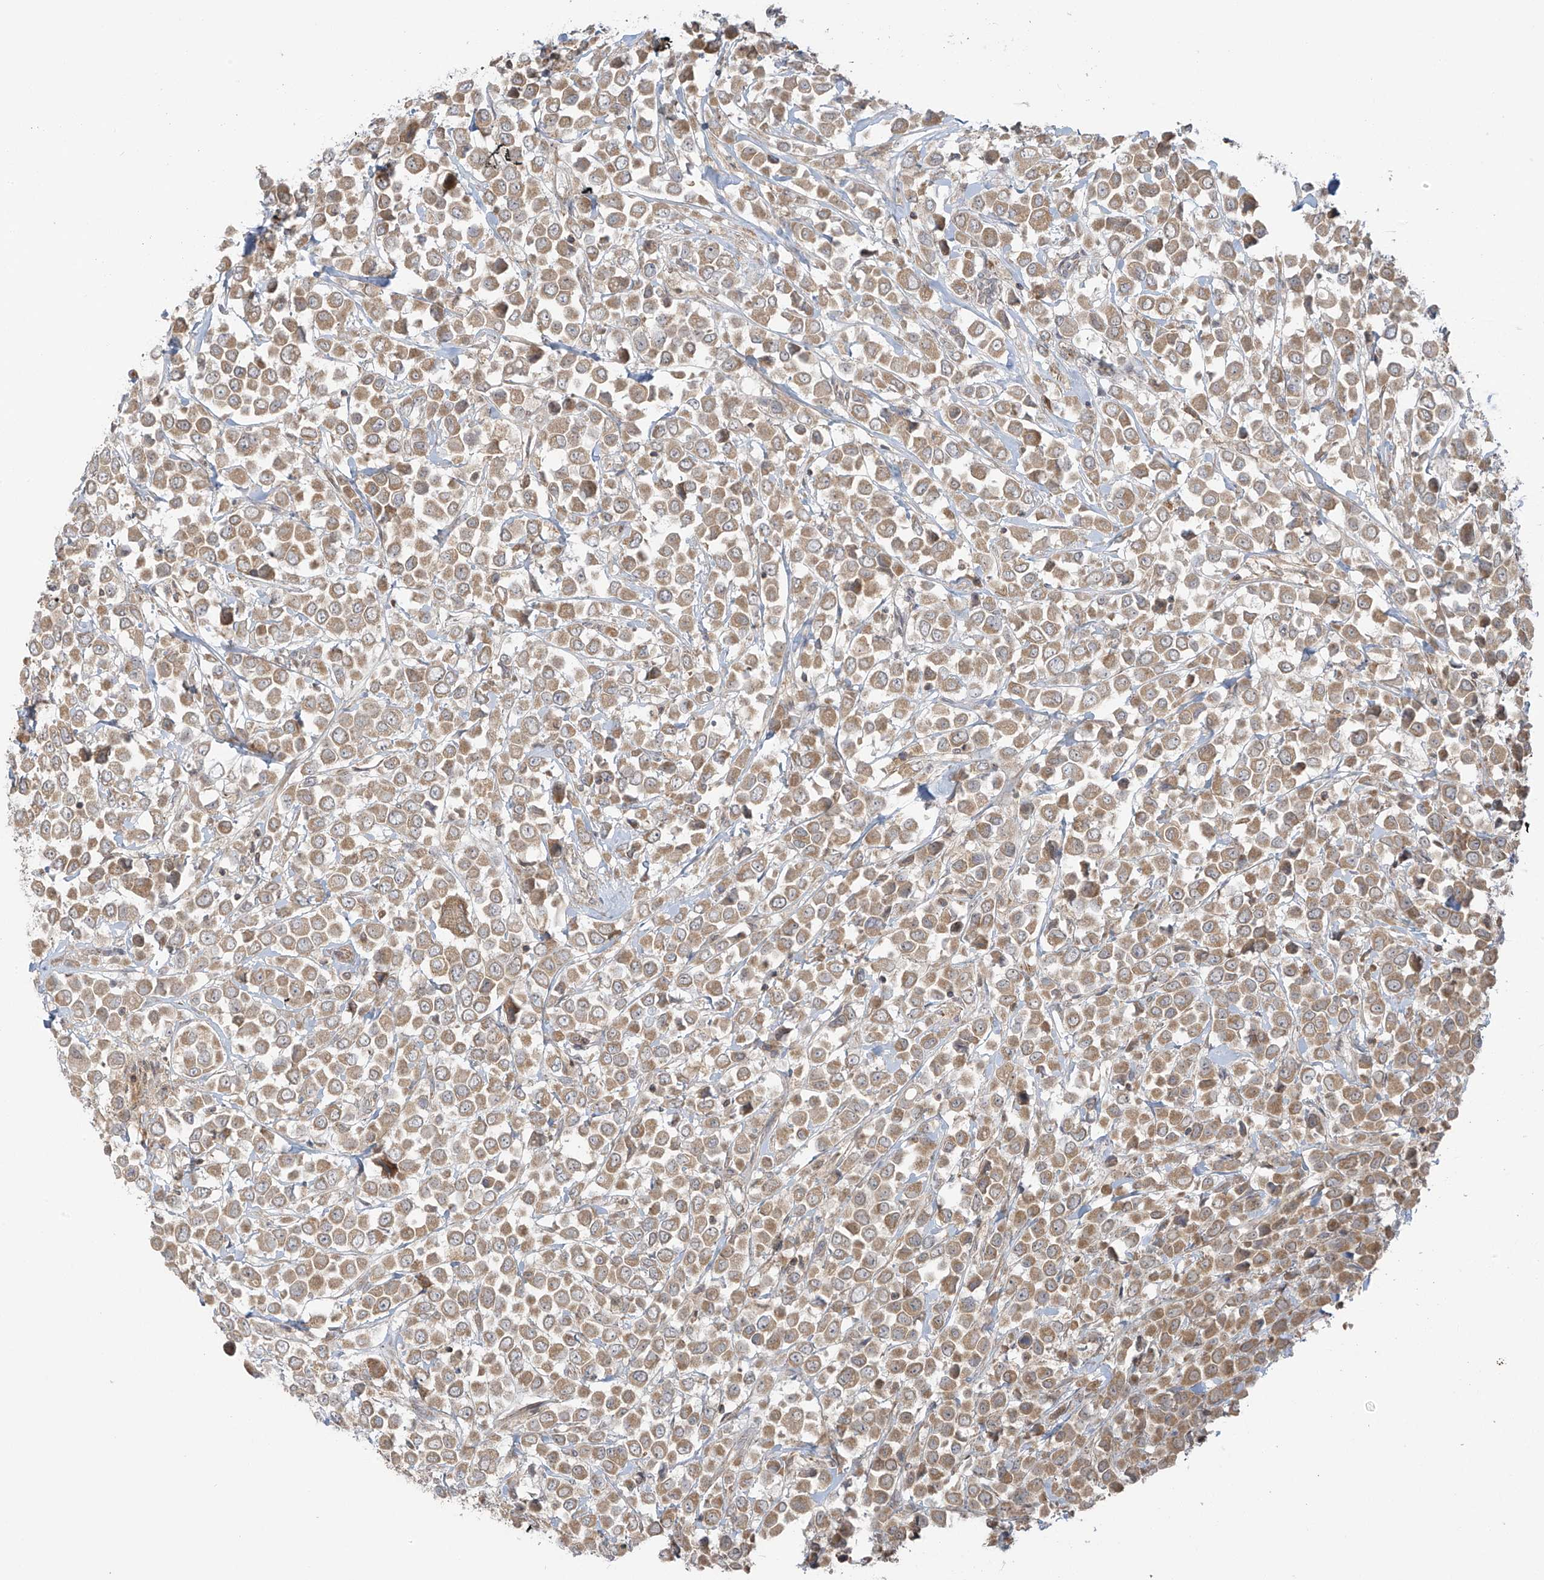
{"staining": {"intensity": "weak", "quantity": ">75%", "location": "cytoplasmic/membranous"}, "tissue": "breast cancer", "cell_type": "Tumor cells", "image_type": "cancer", "snomed": [{"axis": "morphology", "description": "Duct carcinoma"}, {"axis": "topography", "description": "Breast"}], "caption": "A high-resolution photomicrograph shows immunohistochemistry staining of breast cancer (intraductal carcinoma), which reveals weak cytoplasmic/membranous positivity in about >75% of tumor cells.", "gene": "HDDC2", "patient": {"sex": "female", "age": 61}}